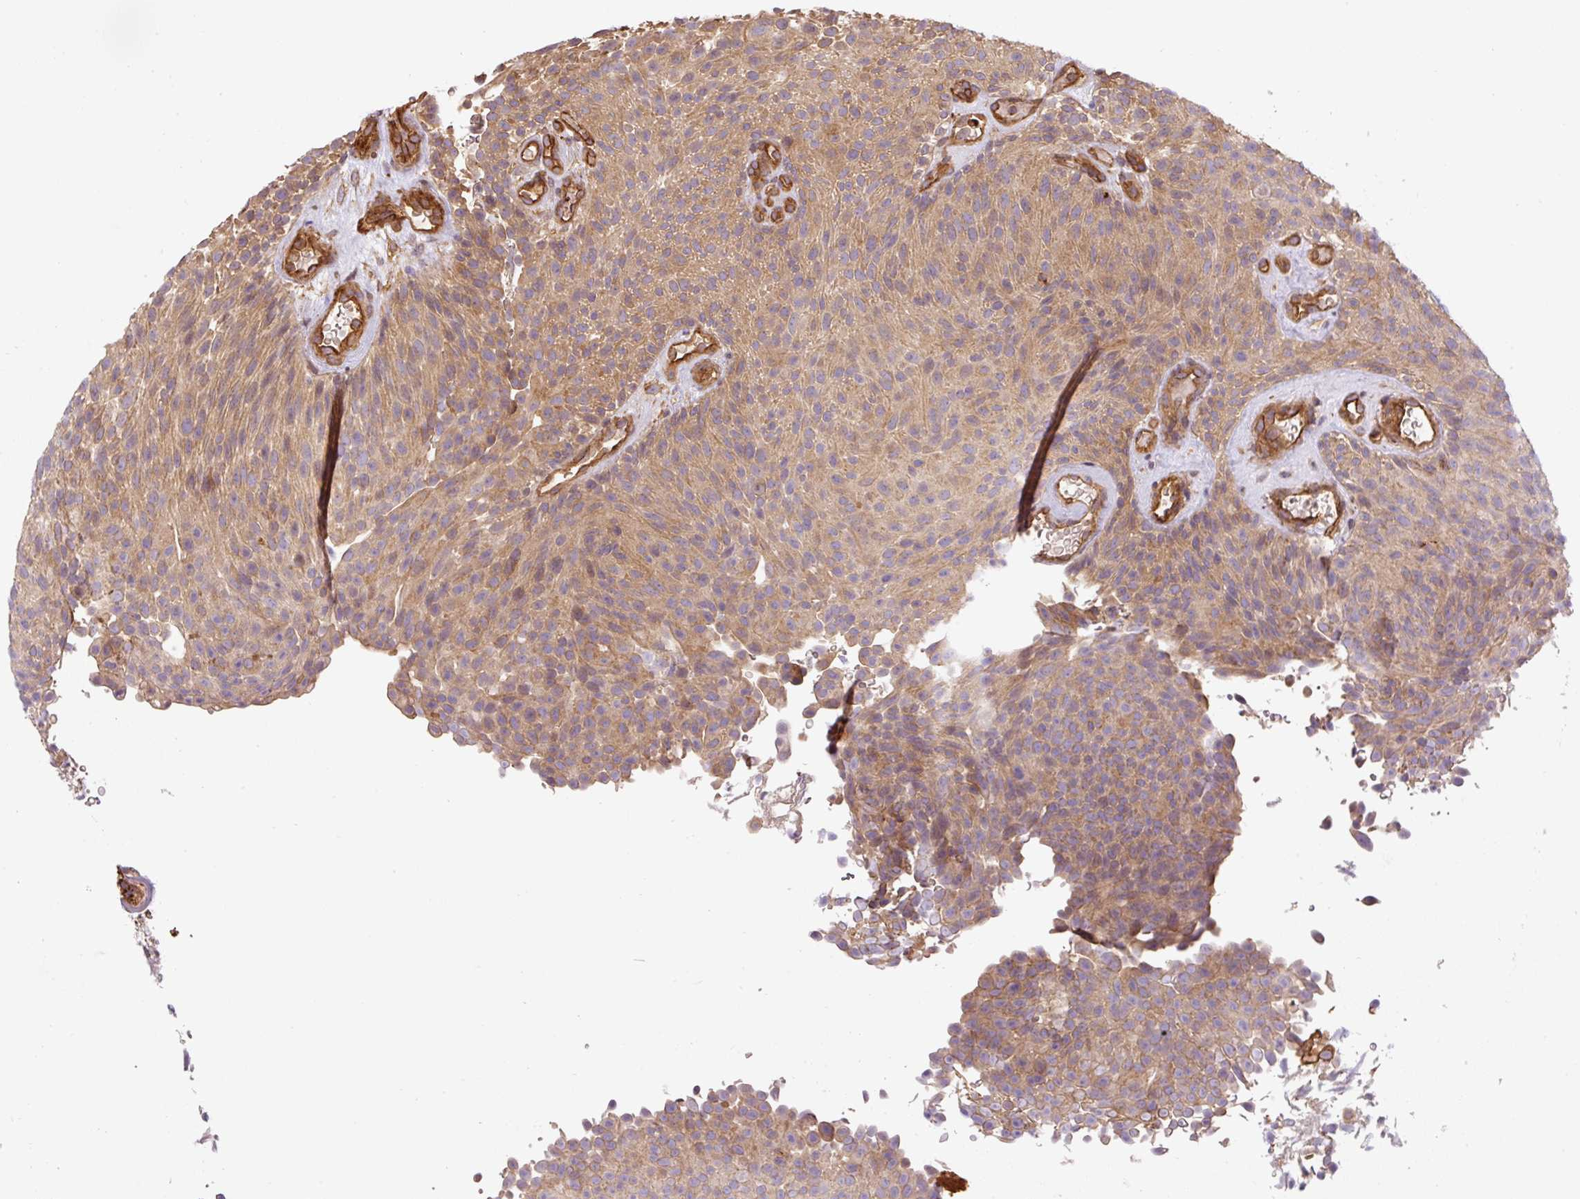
{"staining": {"intensity": "moderate", "quantity": ">75%", "location": "cytoplasmic/membranous"}, "tissue": "urothelial cancer", "cell_type": "Tumor cells", "image_type": "cancer", "snomed": [{"axis": "morphology", "description": "Urothelial carcinoma, Low grade"}, {"axis": "topography", "description": "Urinary bladder"}], "caption": "Human urothelial cancer stained with a brown dye reveals moderate cytoplasmic/membranous positive staining in approximately >75% of tumor cells.", "gene": "B3GALT5", "patient": {"sex": "male", "age": 78}}